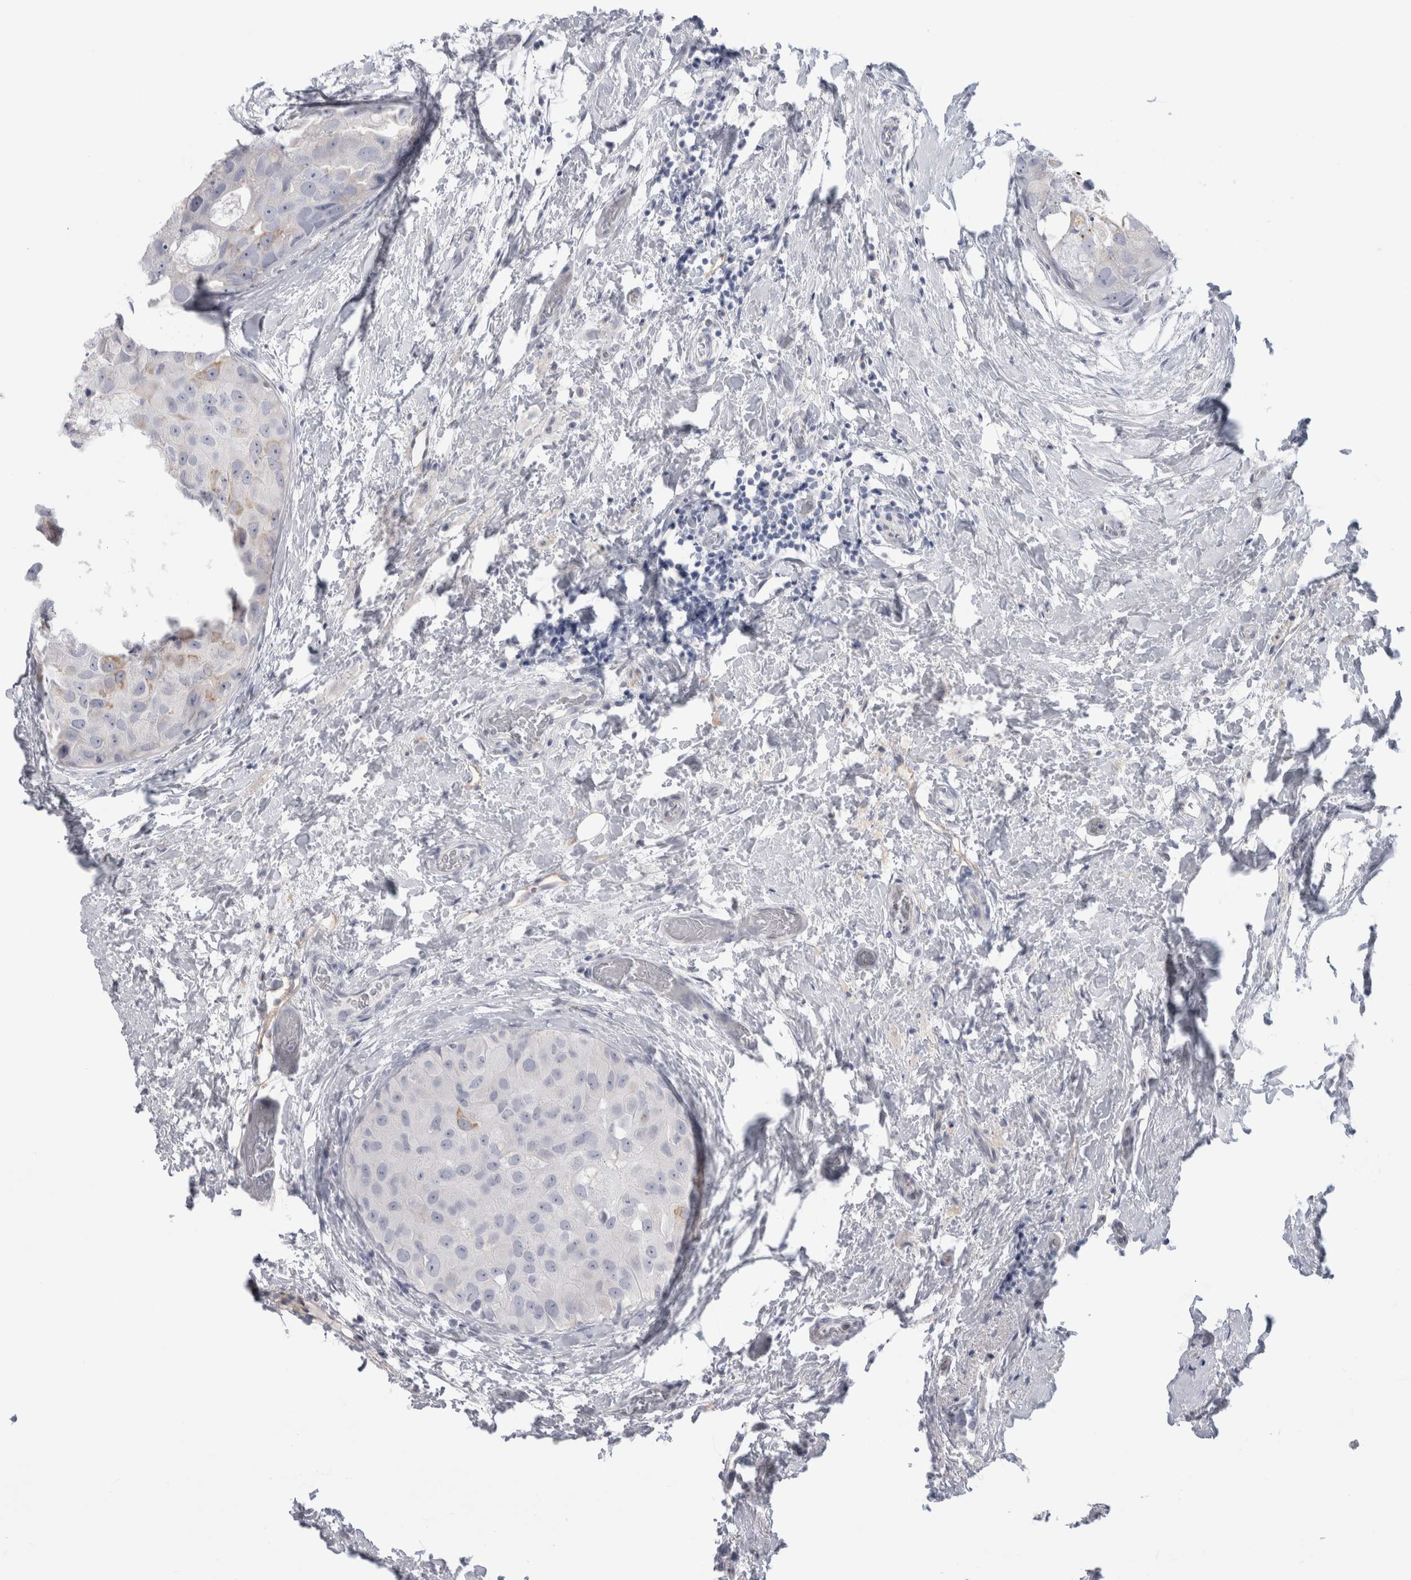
{"staining": {"intensity": "negative", "quantity": "none", "location": "none"}, "tissue": "breast cancer", "cell_type": "Tumor cells", "image_type": "cancer", "snomed": [{"axis": "morphology", "description": "Duct carcinoma"}, {"axis": "topography", "description": "Breast"}], "caption": "Infiltrating ductal carcinoma (breast) was stained to show a protein in brown. There is no significant positivity in tumor cells.", "gene": "ANKMY1", "patient": {"sex": "female", "age": 62}}